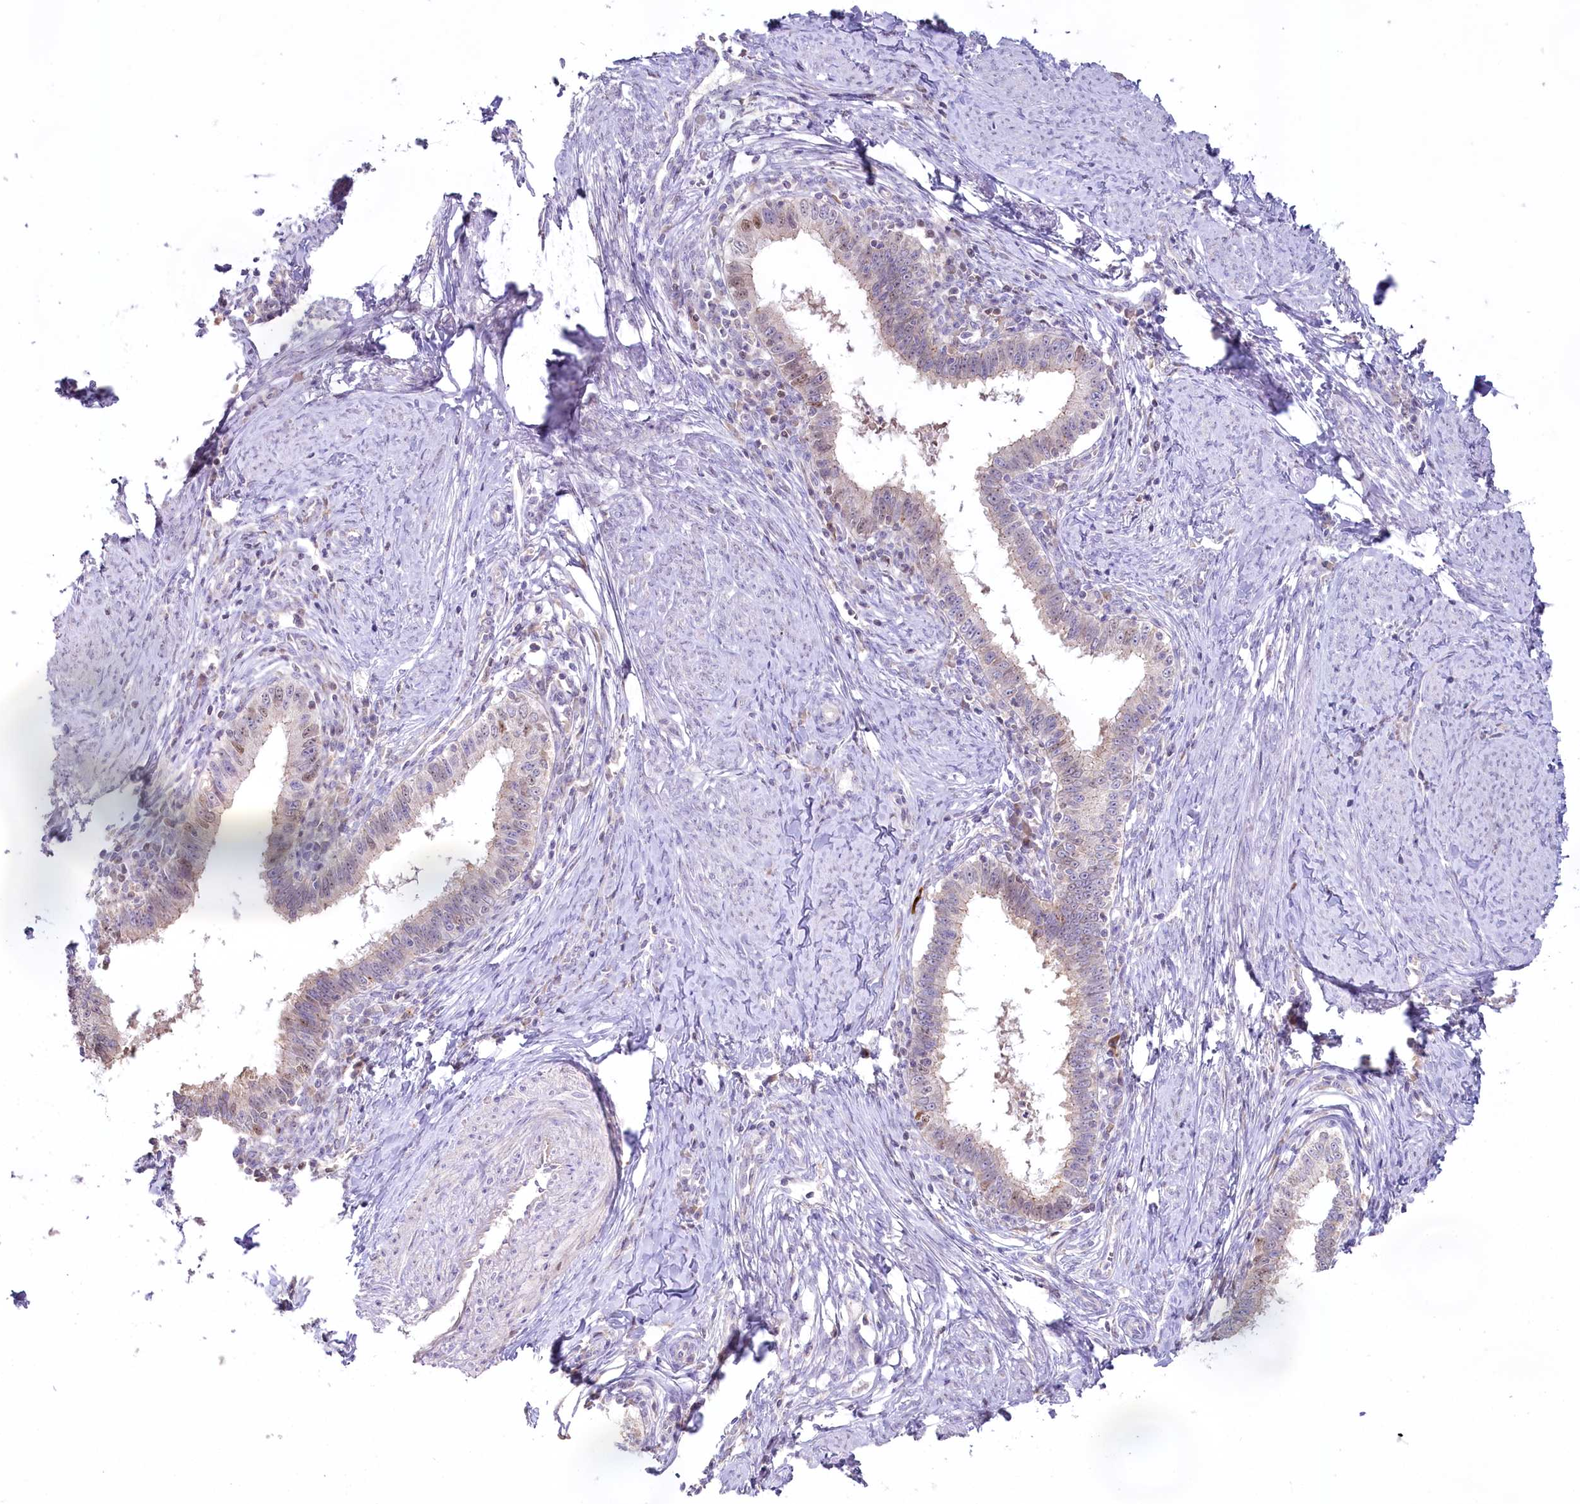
{"staining": {"intensity": "negative", "quantity": "none", "location": "none"}, "tissue": "cervical cancer", "cell_type": "Tumor cells", "image_type": "cancer", "snomed": [{"axis": "morphology", "description": "Adenocarcinoma, NOS"}, {"axis": "topography", "description": "Cervix"}], "caption": "Tumor cells show no significant protein staining in cervical adenocarcinoma. (Immunohistochemistry, brightfield microscopy, high magnification).", "gene": "SLC6A11", "patient": {"sex": "female", "age": 36}}